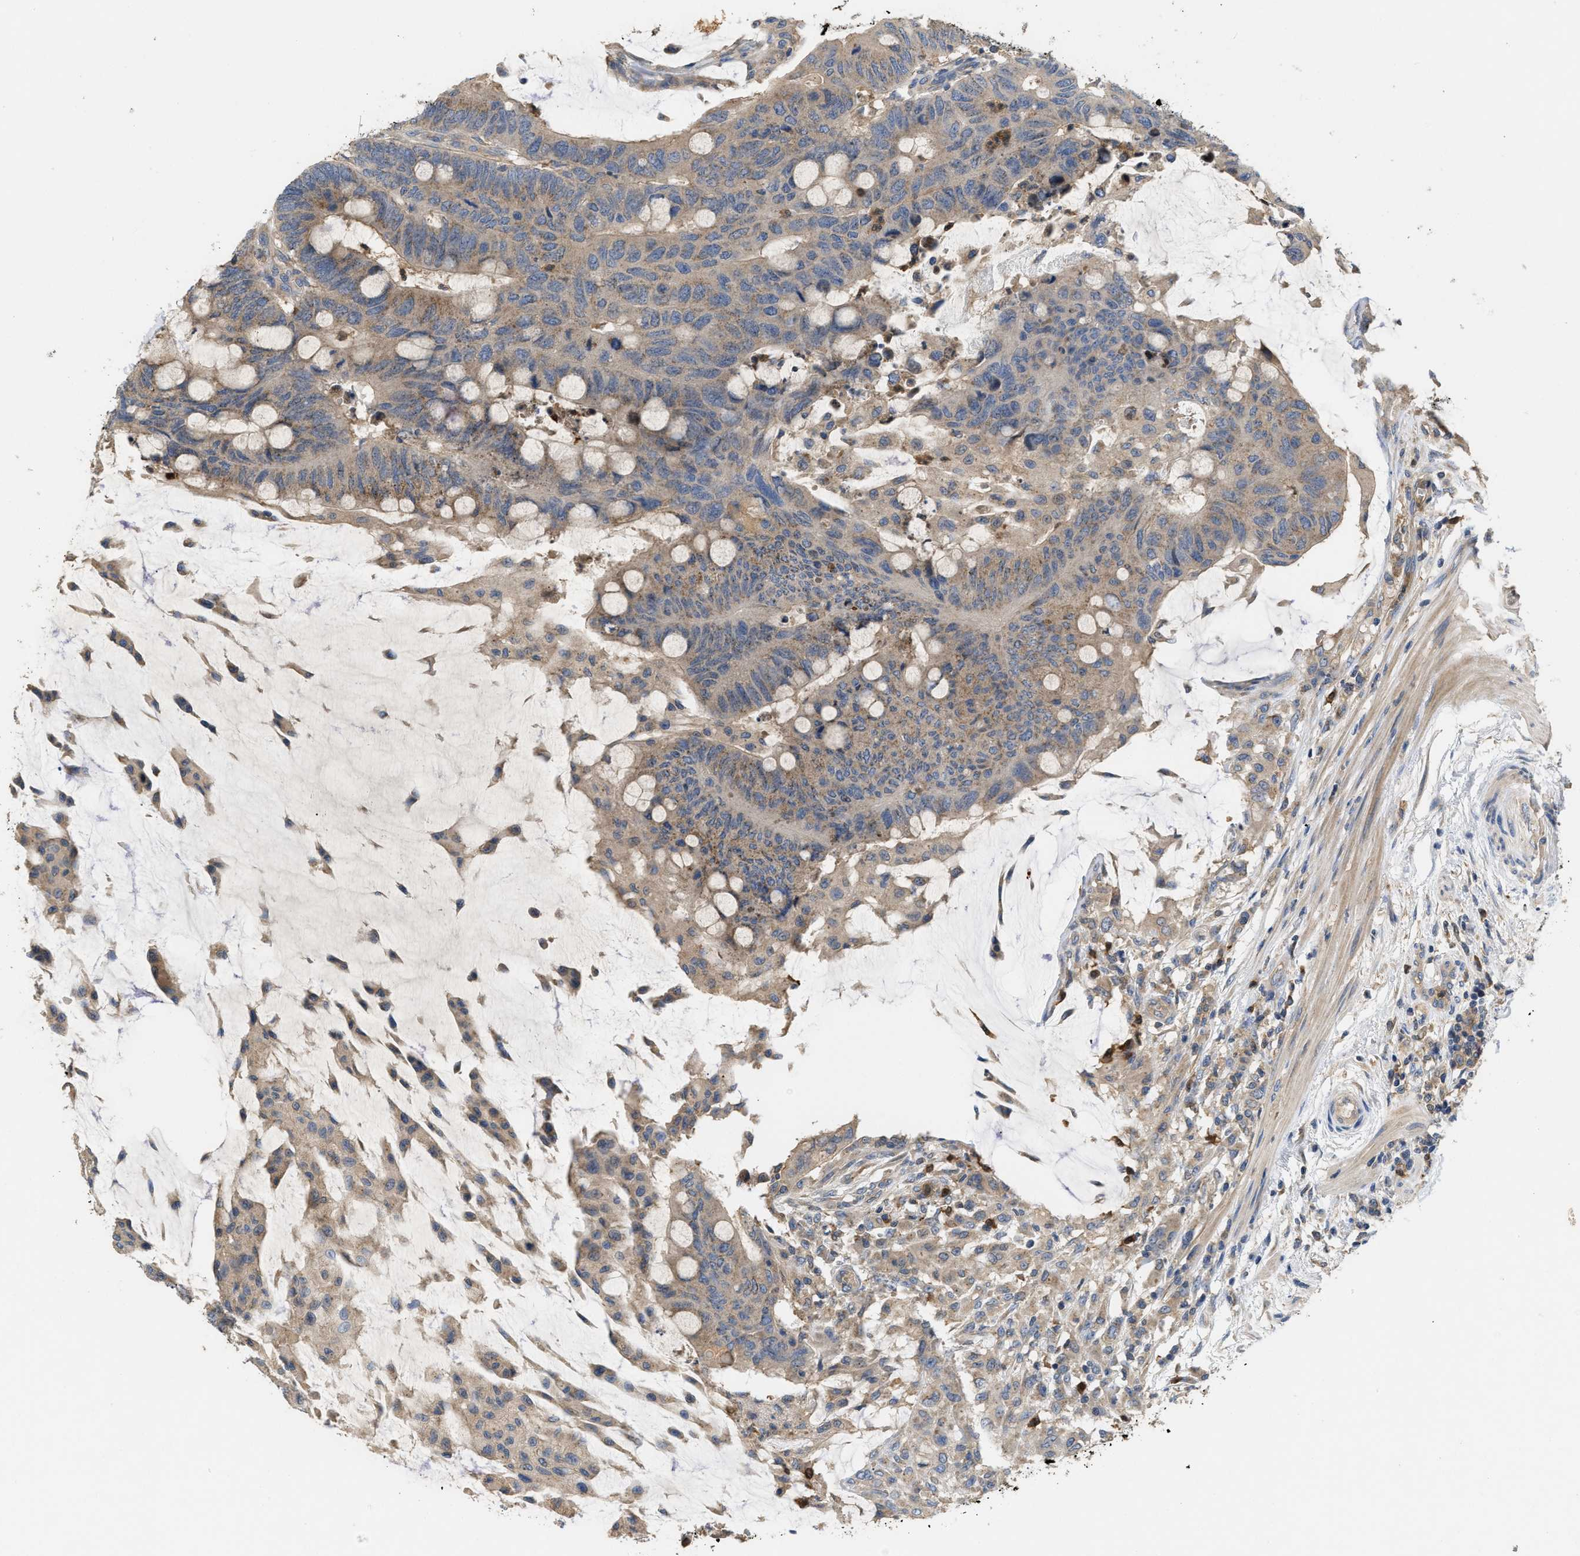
{"staining": {"intensity": "weak", "quantity": "25%-75%", "location": "cytoplasmic/membranous"}, "tissue": "colorectal cancer", "cell_type": "Tumor cells", "image_type": "cancer", "snomed": [{"axis": "morphology", "description": "Normal tissue, NOS"}, {"axis": "morphology", "description": "Adenocarcinoma, NOS"}, {"axis": "topography", "description": "Rectum"}, {"axis": "topography", "description": "Peripheral nerve tissue"}], "caption": "Immunohistochemical staining of human colorectal adenocarcinoma displays weak cytoplasmic/membranous protein positivity in about 25%-75% of tumor cells.", "gene": "RNF216", "patient": {"sex": "male", "age": 92}}